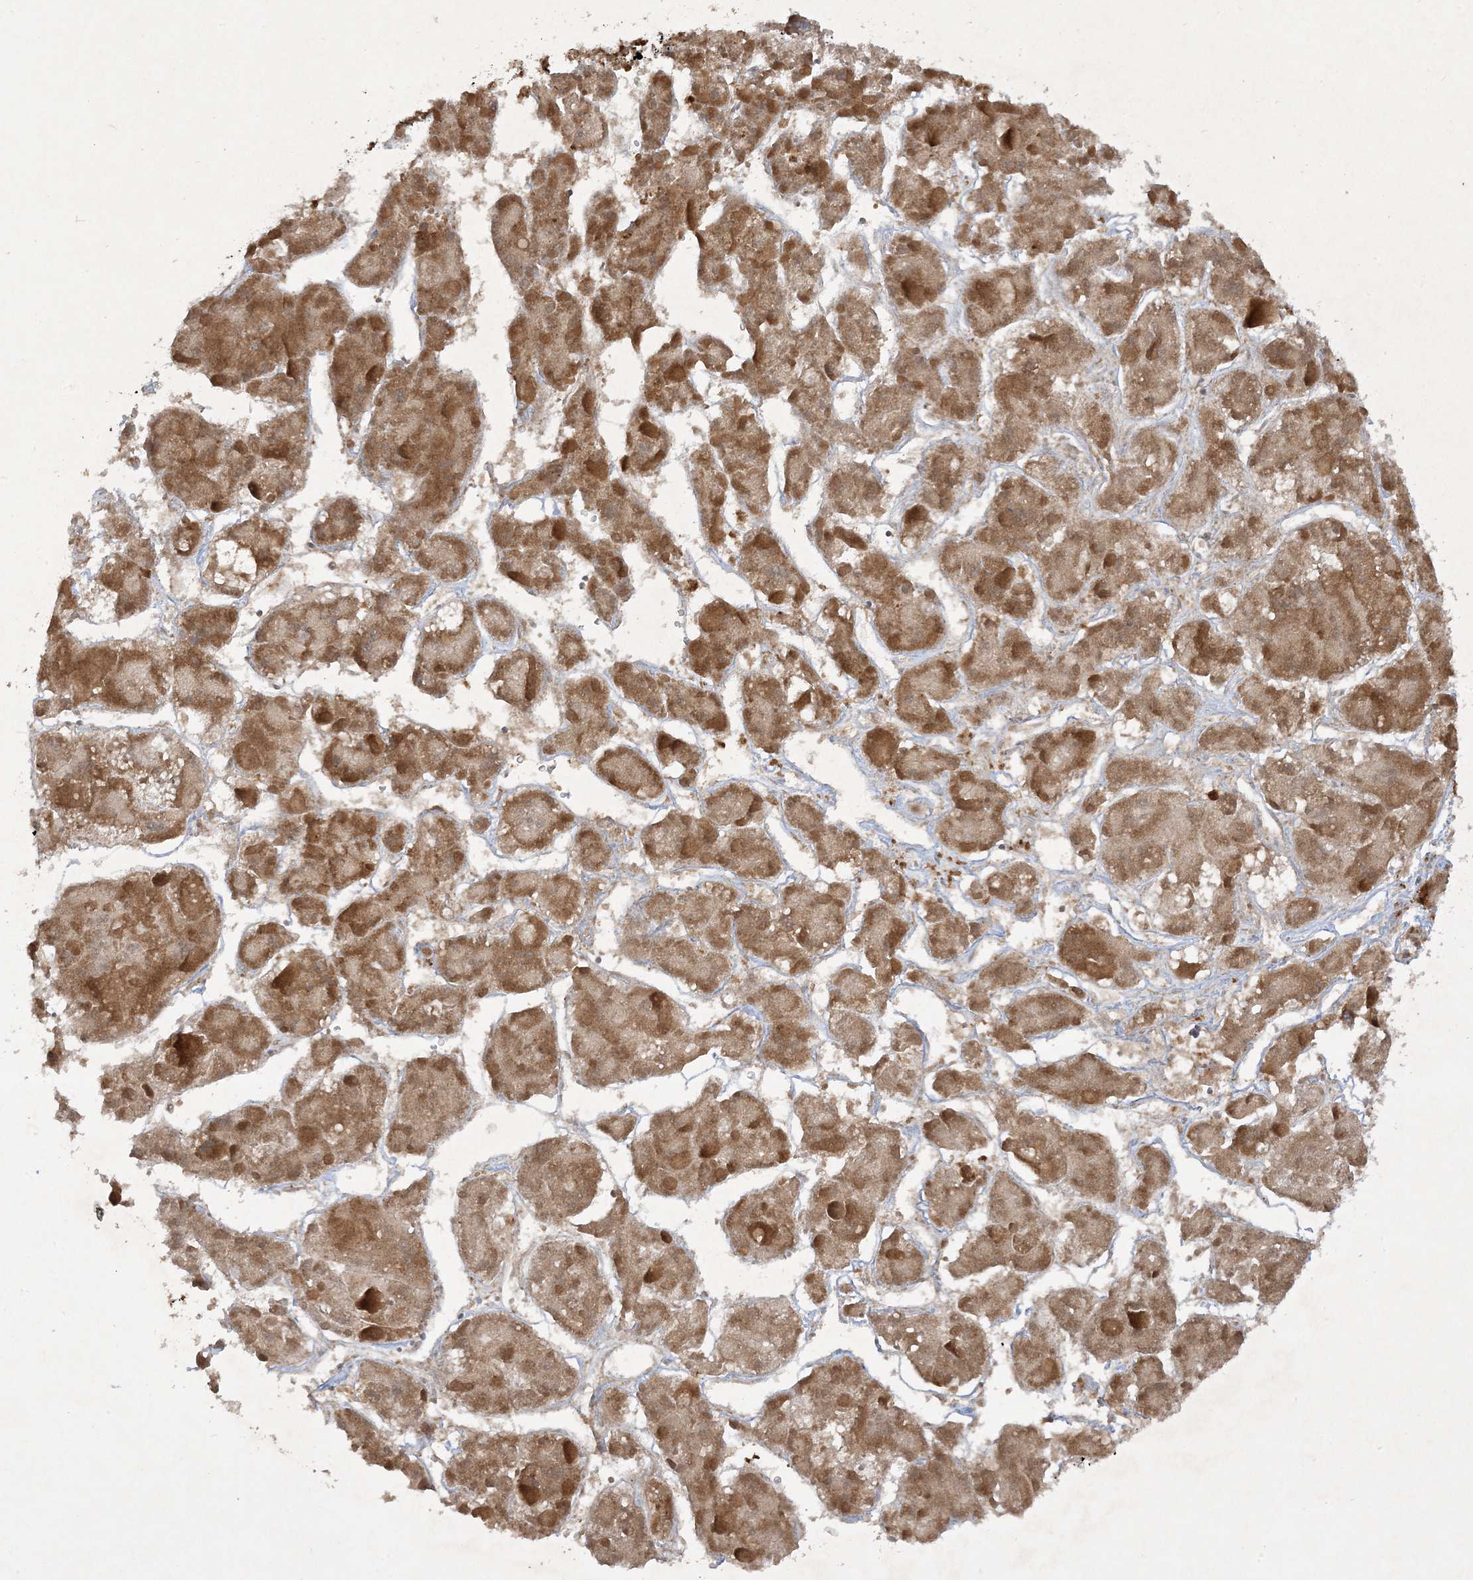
{"staining": {"intensity": "moderate", "quantity": ">75%", "location": "cytoplasmic/membranous"}, "tissue": "liver cancer", "cell_type": "Tumor cells", "image_type": "cancer", "snomed": [{"axis": "morphology", "description": "Carcinoma, Hepatocellular, NOS"}, {"axis": "topography", "description": "Liver"}], "caption": "DAB (3,3'-diaminobenzidine) immunohistochemical staining of human liver hepatocellular carcinoma exhibits moderate cytoplasmic/membranous protein staining in approximately >75% of tumor cells.", "gene": "NDUFAF3", "patient": {"sex": "female", "age": 73}}